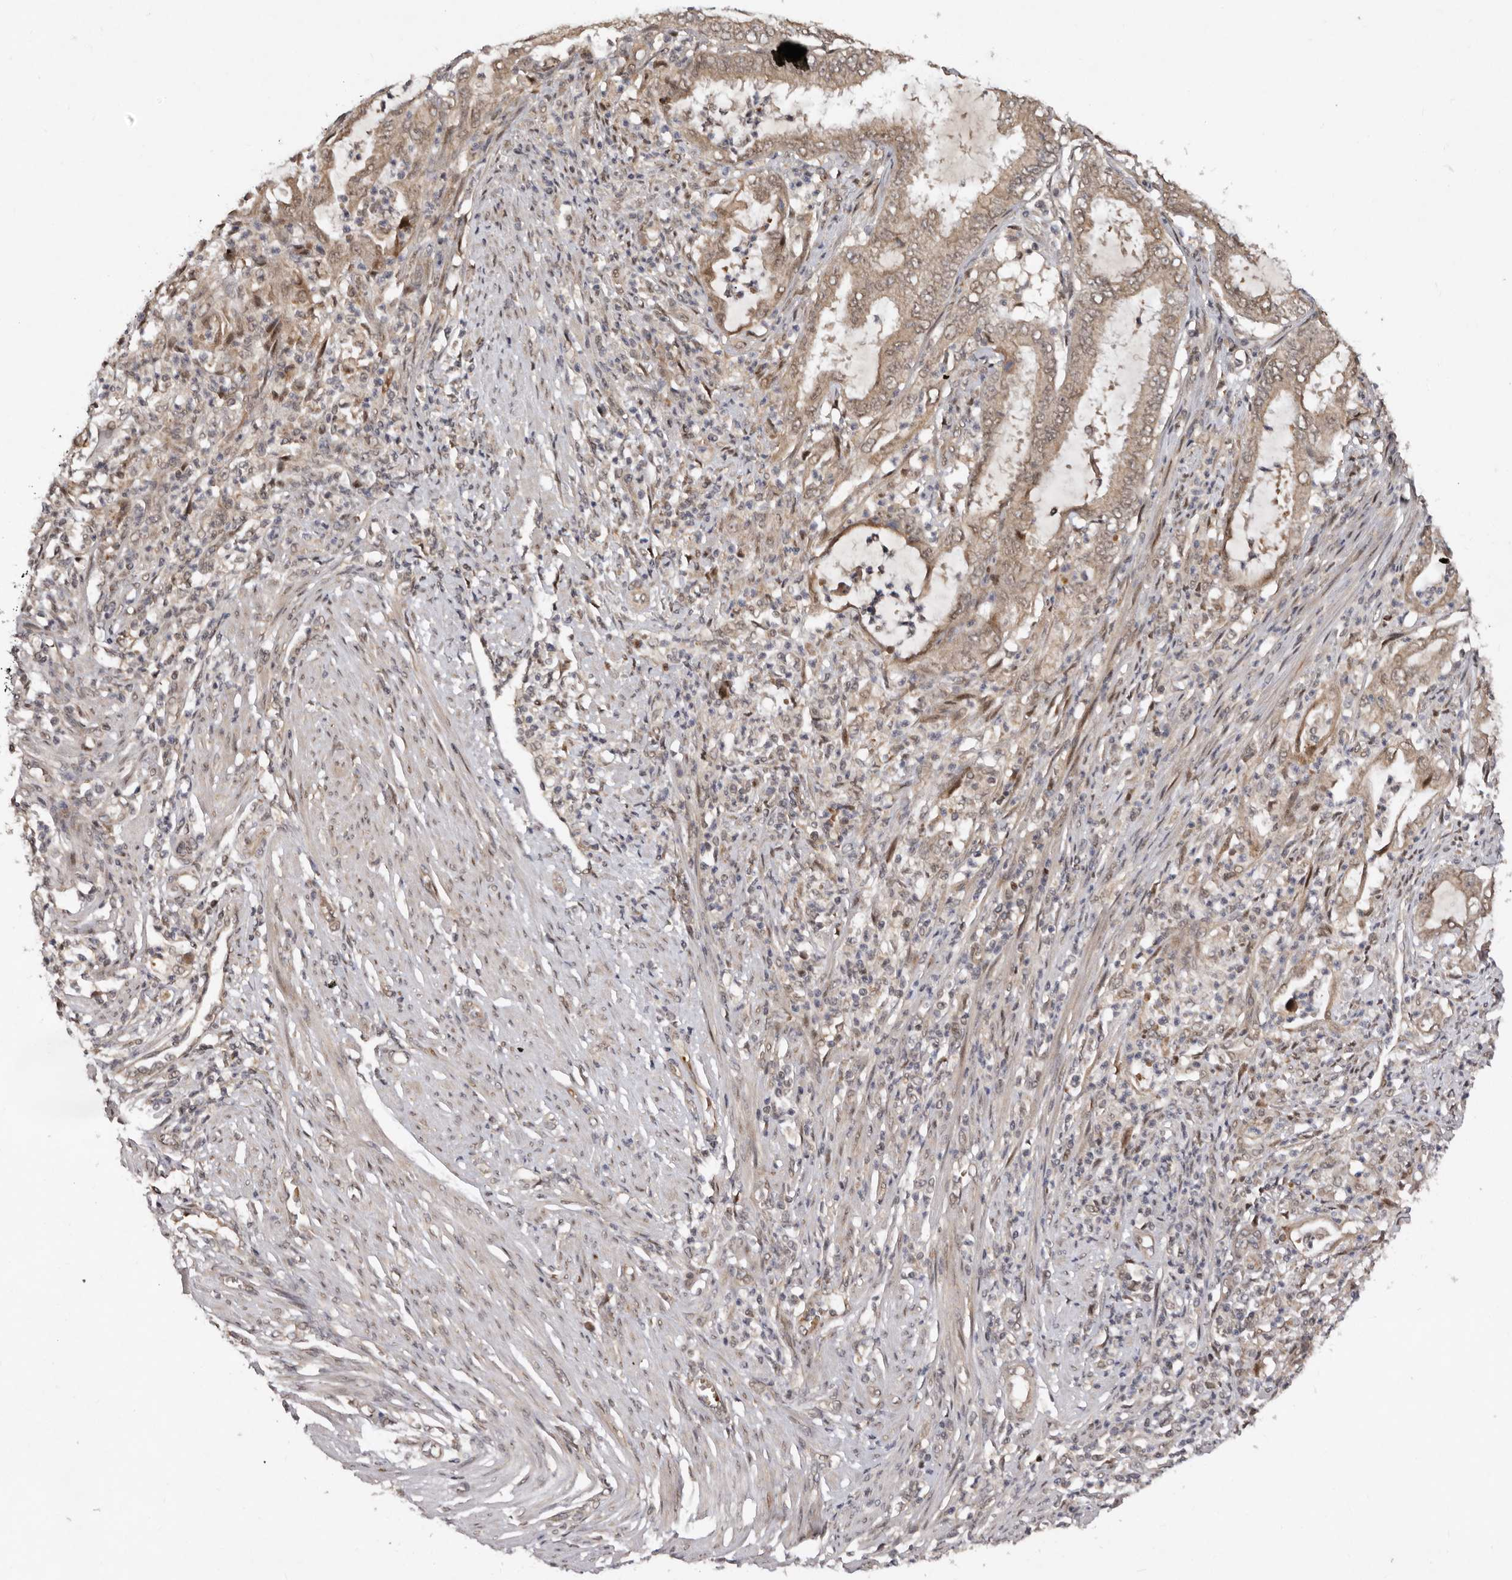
{"staining": {"intensity": "moderate", "quantity": ">75%", "location": "cytoplasmic/membranous"}, "tissue": "endometrial cancer", "cell_type": "Tumor cells", "image_type": "cancer", "snomed": [{"axis": "morphology", "description": "Adenocarcinoma, NOS"}, {"axis": "topography", "description": "Endometrium"}], "caption": "Endometrial adenocarcinoma tissue reveals moderate cytoplasmic/membranous positivity in about >75% of tumor cells", "gene": "ABL1", "patient": {"sex": "female", "age": 51}}